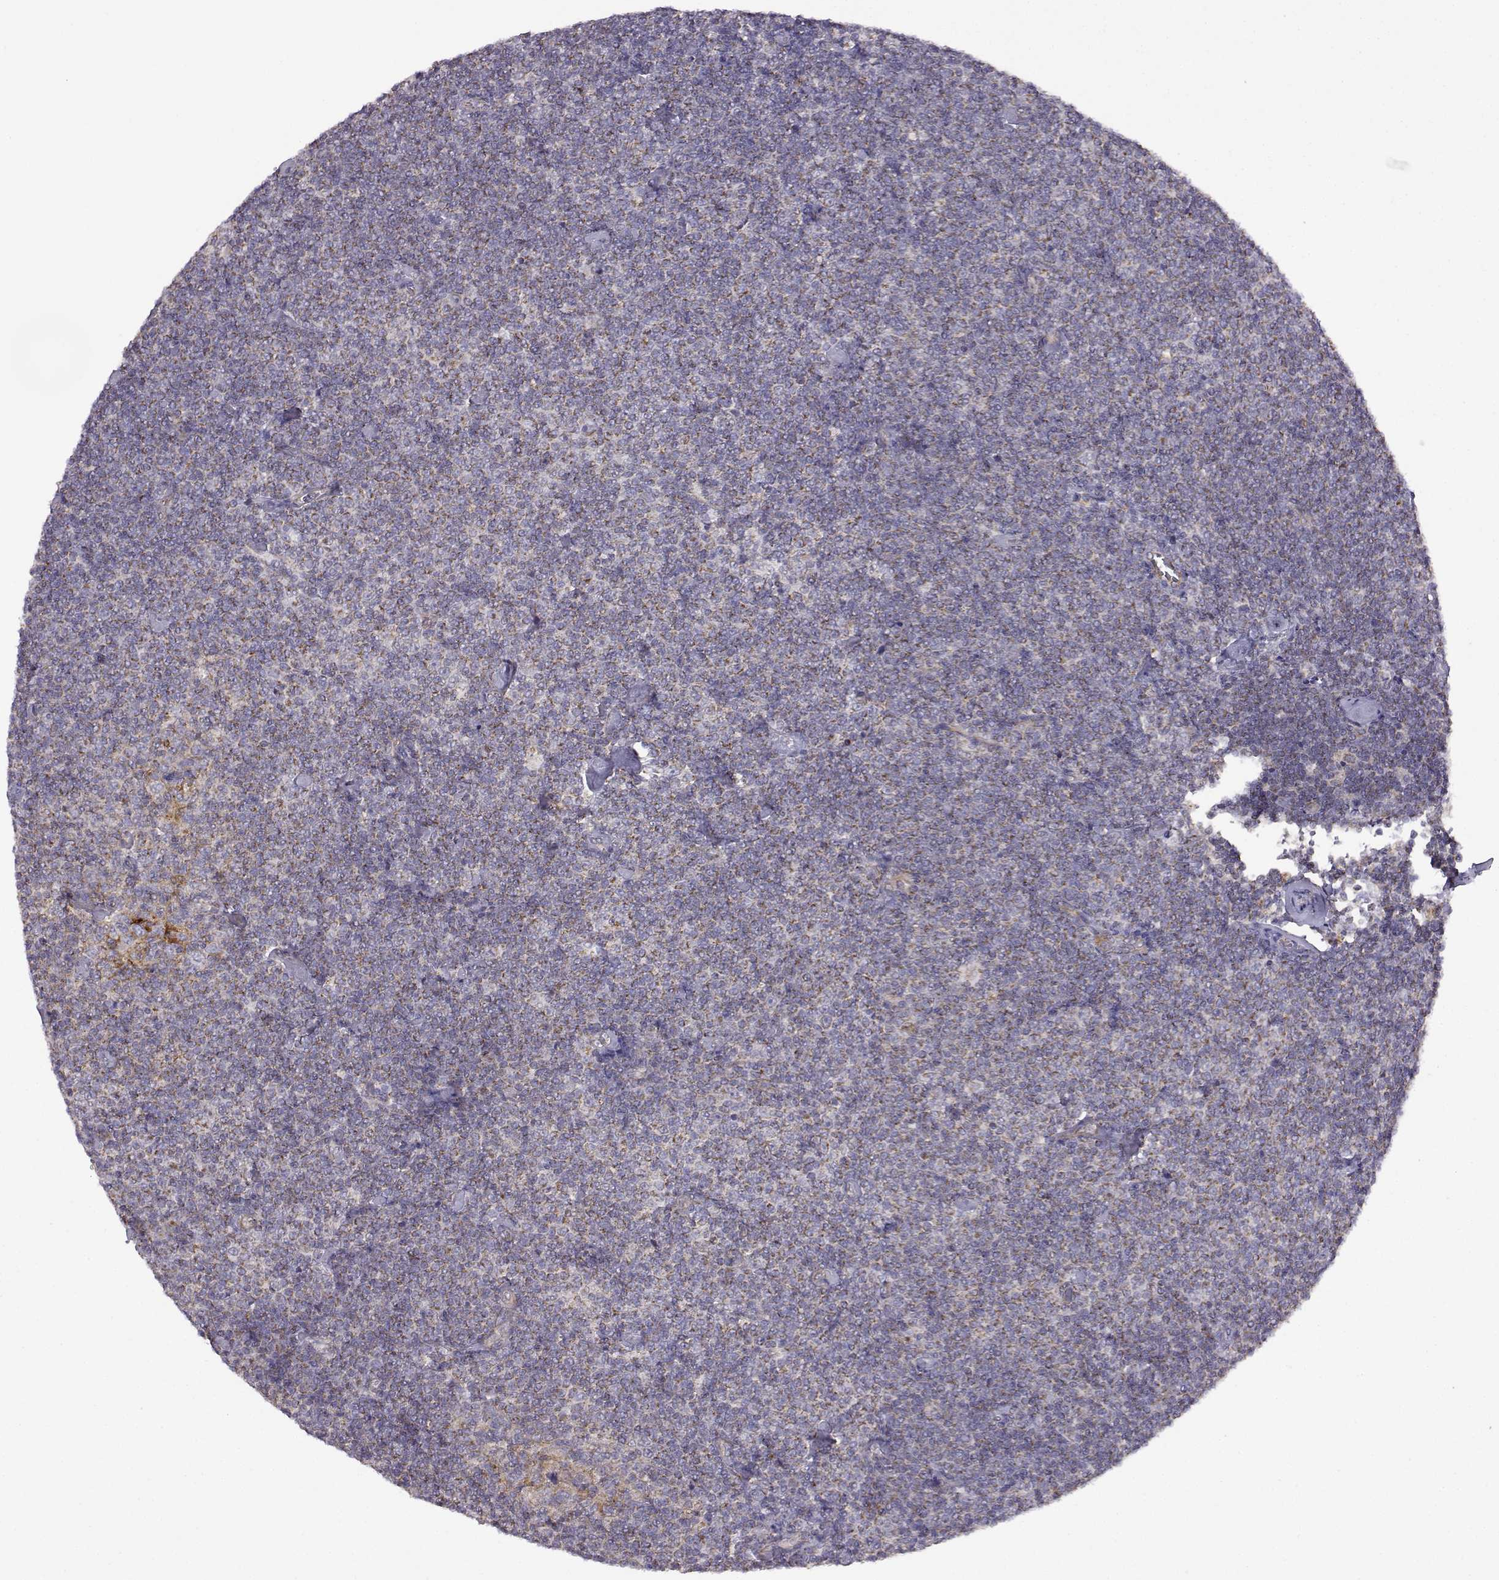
{"staining": {"intensity": "moderate", "quantity": "<25%", "location": "cytoplasmic/membranous"}, "tissue": "lymphoma", "cell_type": "Tumor cells", "image_type": "cancer", "snomed": [{"axis": "morphology", "description": "Malignant lymphoma, non-Hodgkin's type, Low grade"}, {"axis": "topography", "description": "Lymph node"}], "caption": "This is an image of immunohistochemistry (IHC) staining of lymphoma, which shows moderate expression in the cytoplasmic/membranous of tumor cells.", "gene": "DDC", "patient": {"sex": "male", "age": 81}}